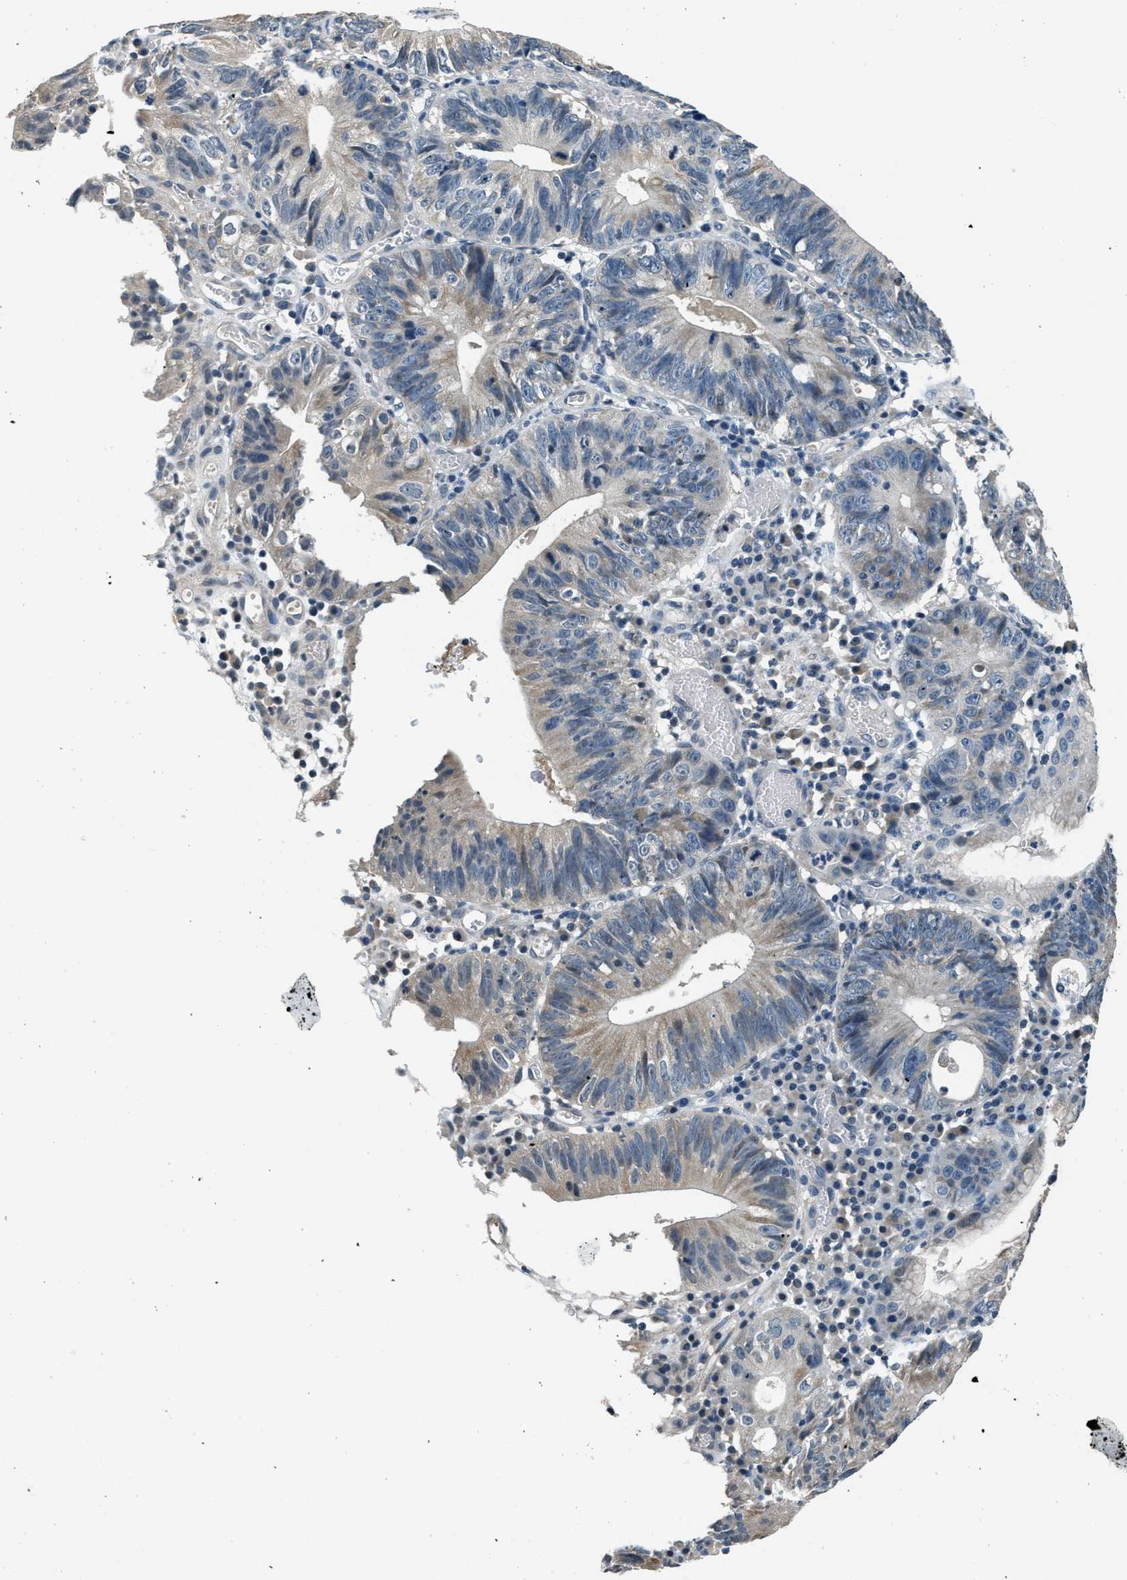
{"staining": {"intensity": "weak", "quantity": "<25%", "location": "cytoplasmic/membranous"}, "tissue": "stomach cancer", "cell_type": "Tumor cells", "image_type": "cancer", "snomed": [{"axis": "morphology", "description": "Adenocarcinoma, NOS"}, {"axis": "topography", "description": "Stomach"}], "caption": "IHC histopathology image of neoplastic tissue: human stomach adenocarcinoma stained with DAB demonstrates no significant protein staining in tumor cells.", "gene": "NME8", "patient": {"sex": "male", "age": 59}}